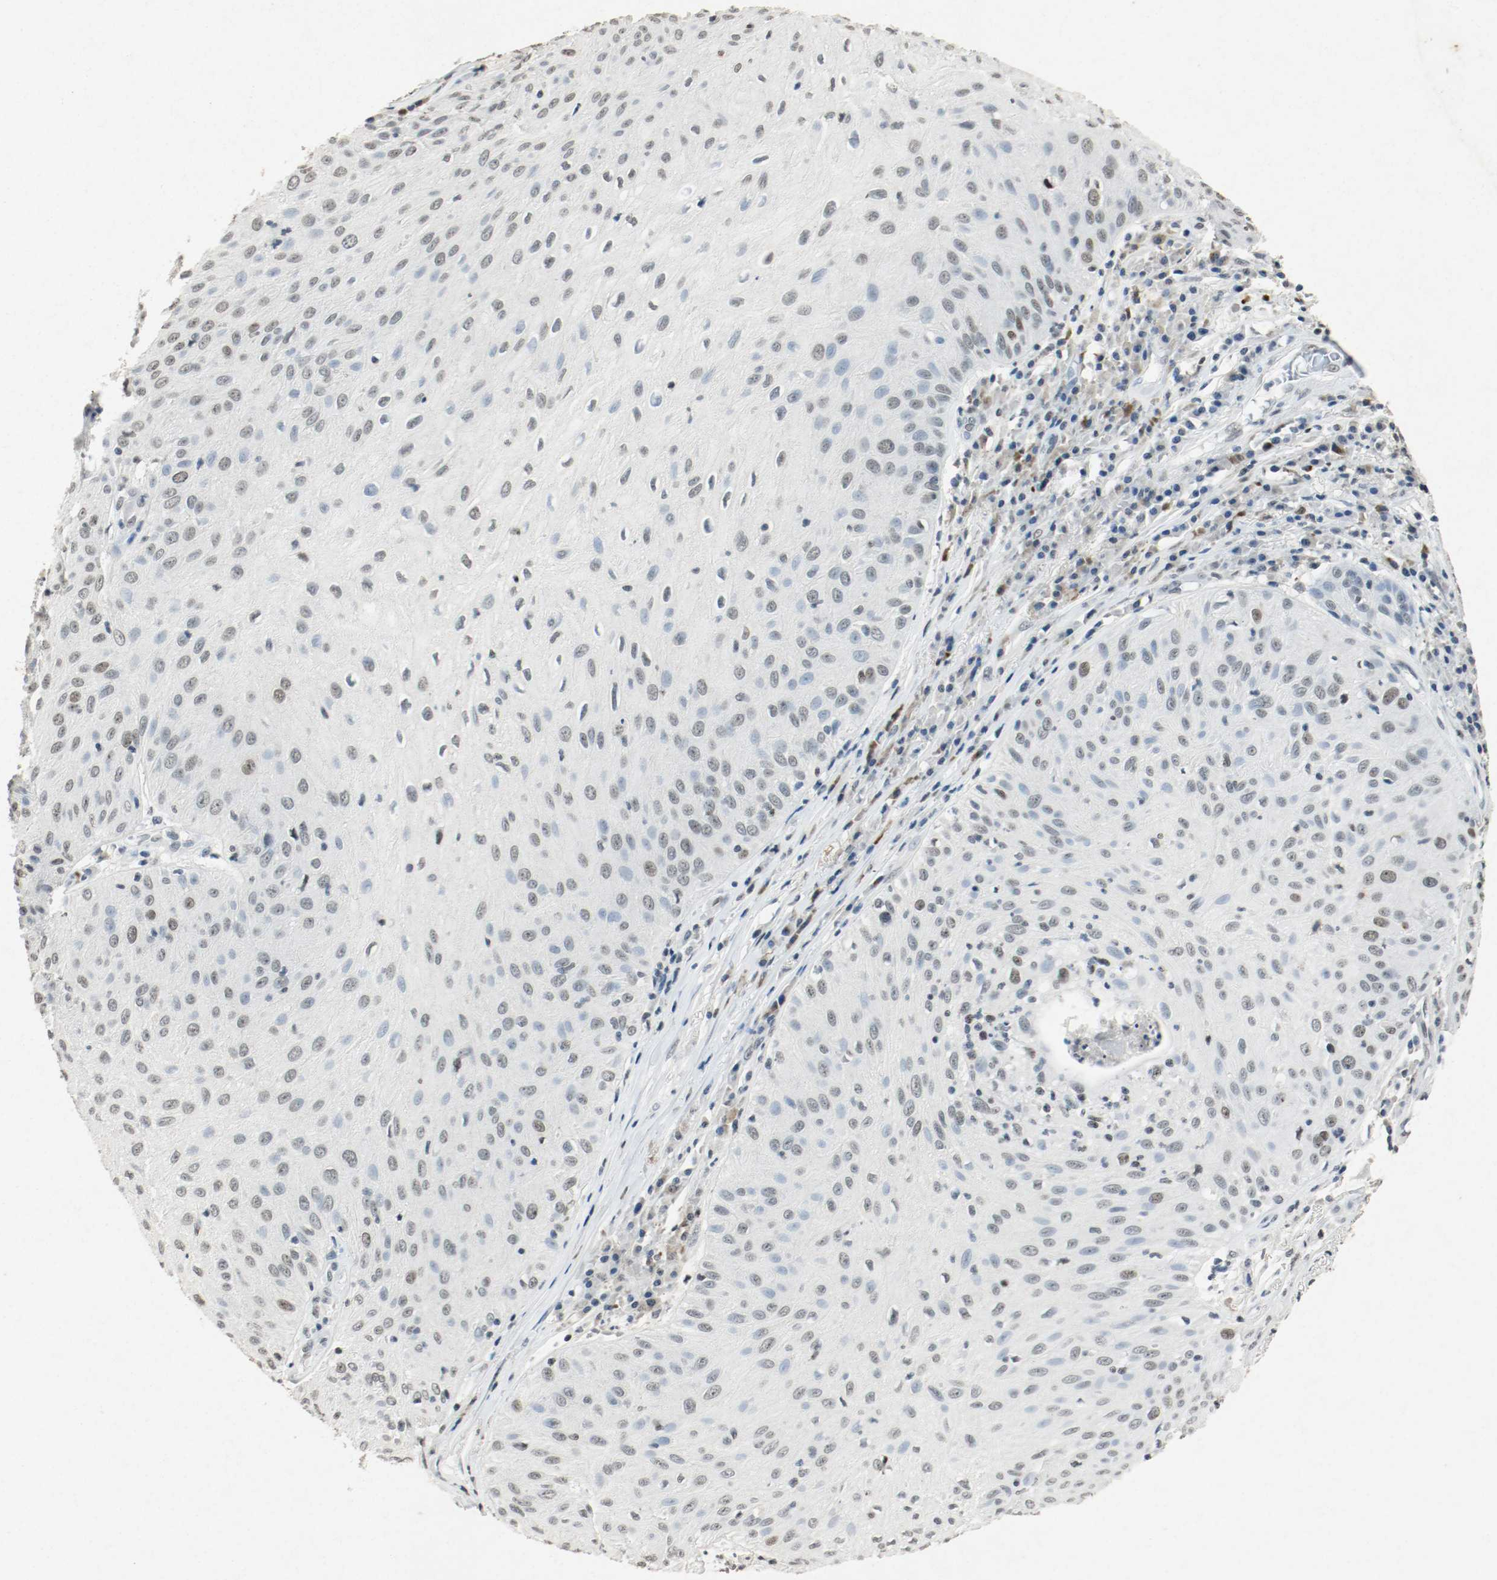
{"staining": {"intensity": "weak", "quantity": ">75%", "location": "nuclear"}, "tissue": "skin cancer", "cell_type": "Tumor cells", "image_type": "cancer", "snomed": [{"axis": "morphology", "description": "Squamous cell carcinoma, NOS"}, {"axis": "topography", "description": "Skin"}], "caption": "This micrograph exhibits immunohistochemistry staining of human skin cancer (squamous cell carcinoma), with low weak nuclear positivity in about >75% of tumor cells.", "gene": "DNMT1", "patient": {"sex": "male", "age": 65}}